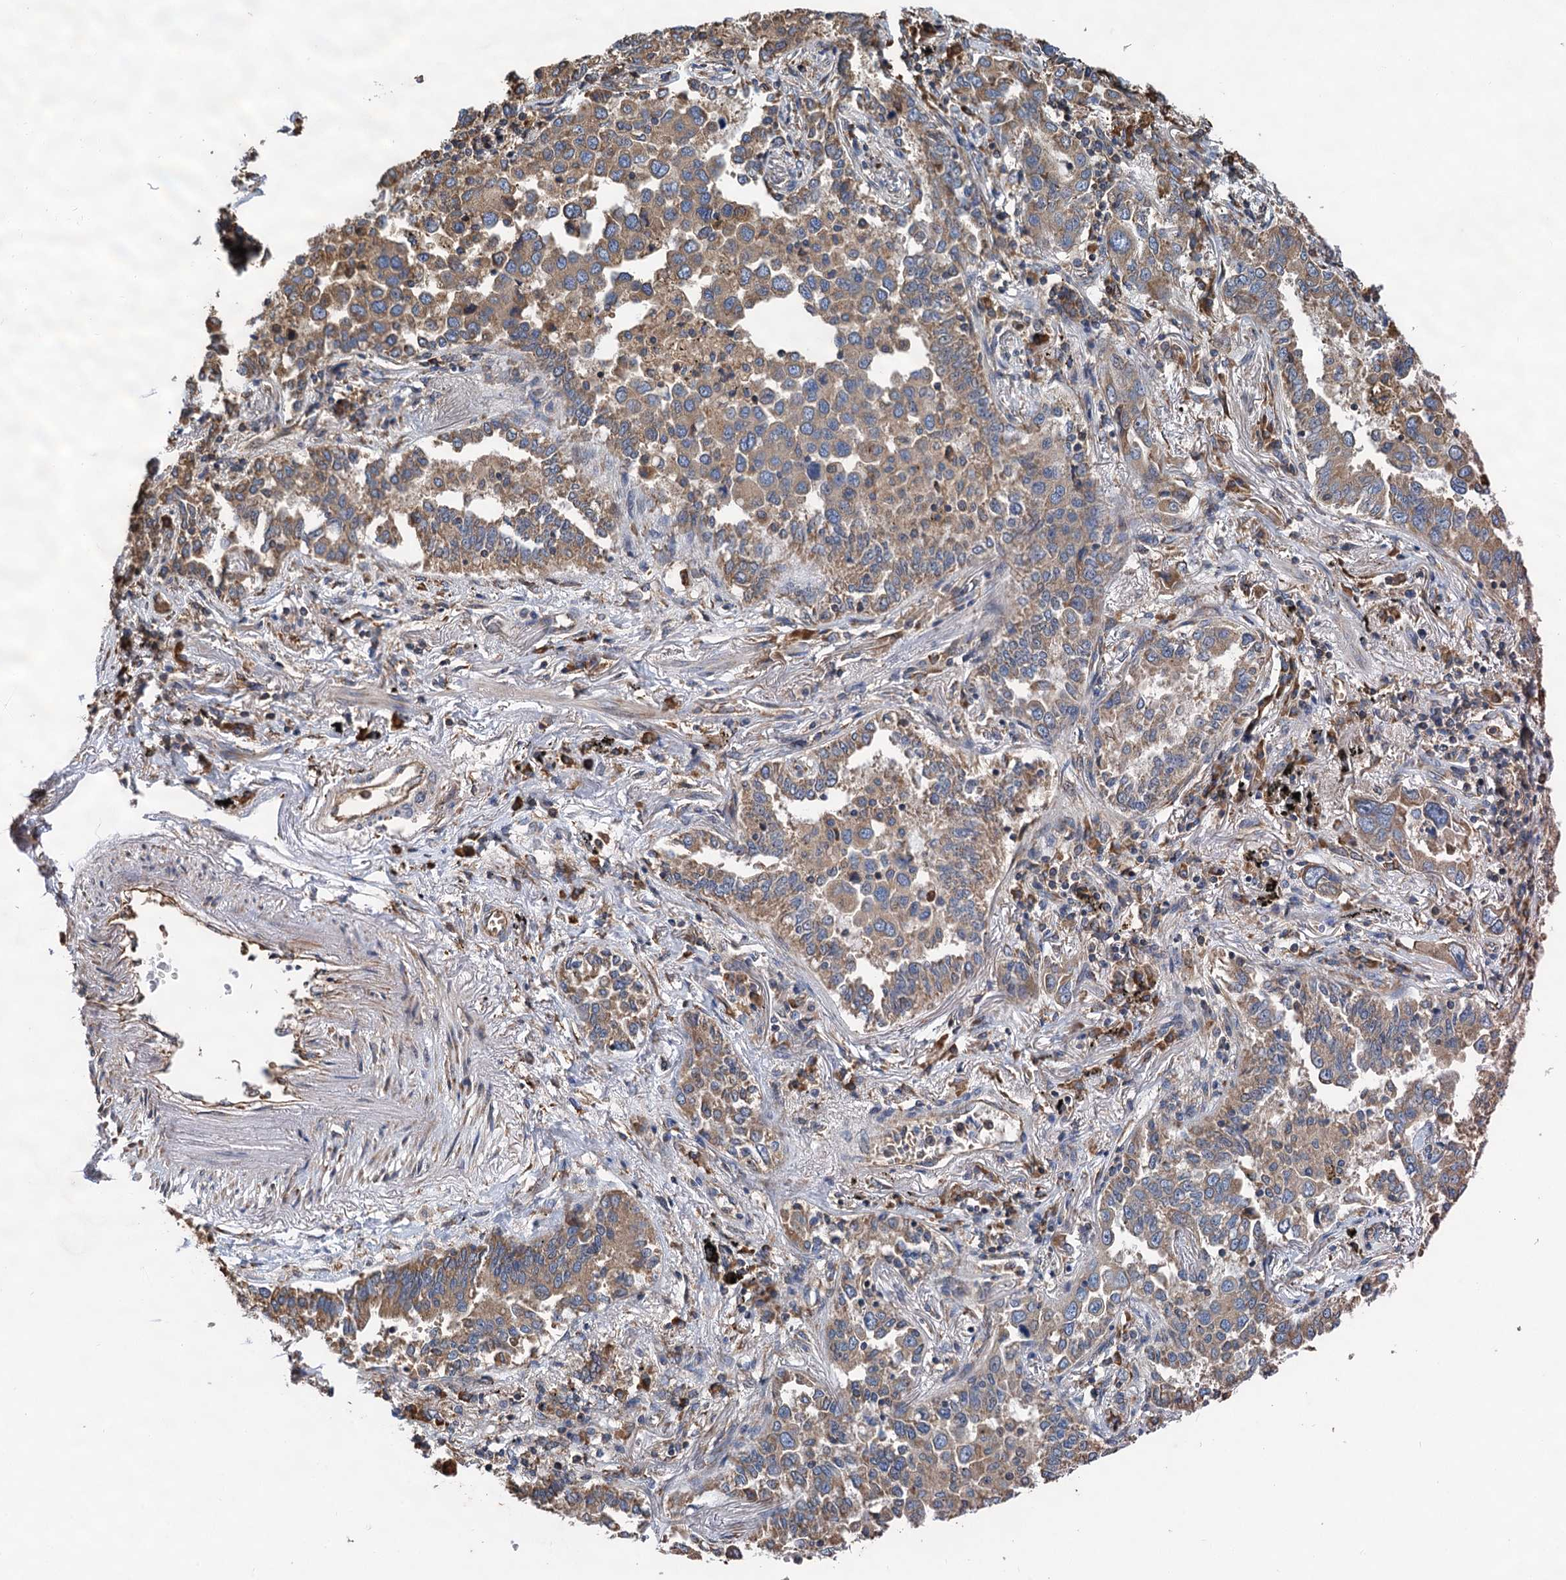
{"staining": {"intensity": "moderate", "quantity": ">75%", "location": "cytoplasmic/membranous"}, "tissue": "lung cancer", "cell_type": "Tumor cells", "image_type": "cancer", "snomed": [{"axis": "morphology", "description": "Adenocarcinoma, NOS"}, {"axis": "topography", "description": "Lung"}], "caption": "High-magnification brightfield microscopy of lung cancer stained with DAB (3,3'-diaminobenzidine) (brown) and counterstained with hematoxylin (blue). tumor cells exhibit moderate cytoplasmic/membranous expression is present in about>75% of cells.", "gene": "LINS1", "patient": {"sex": "male", "age": 67}}